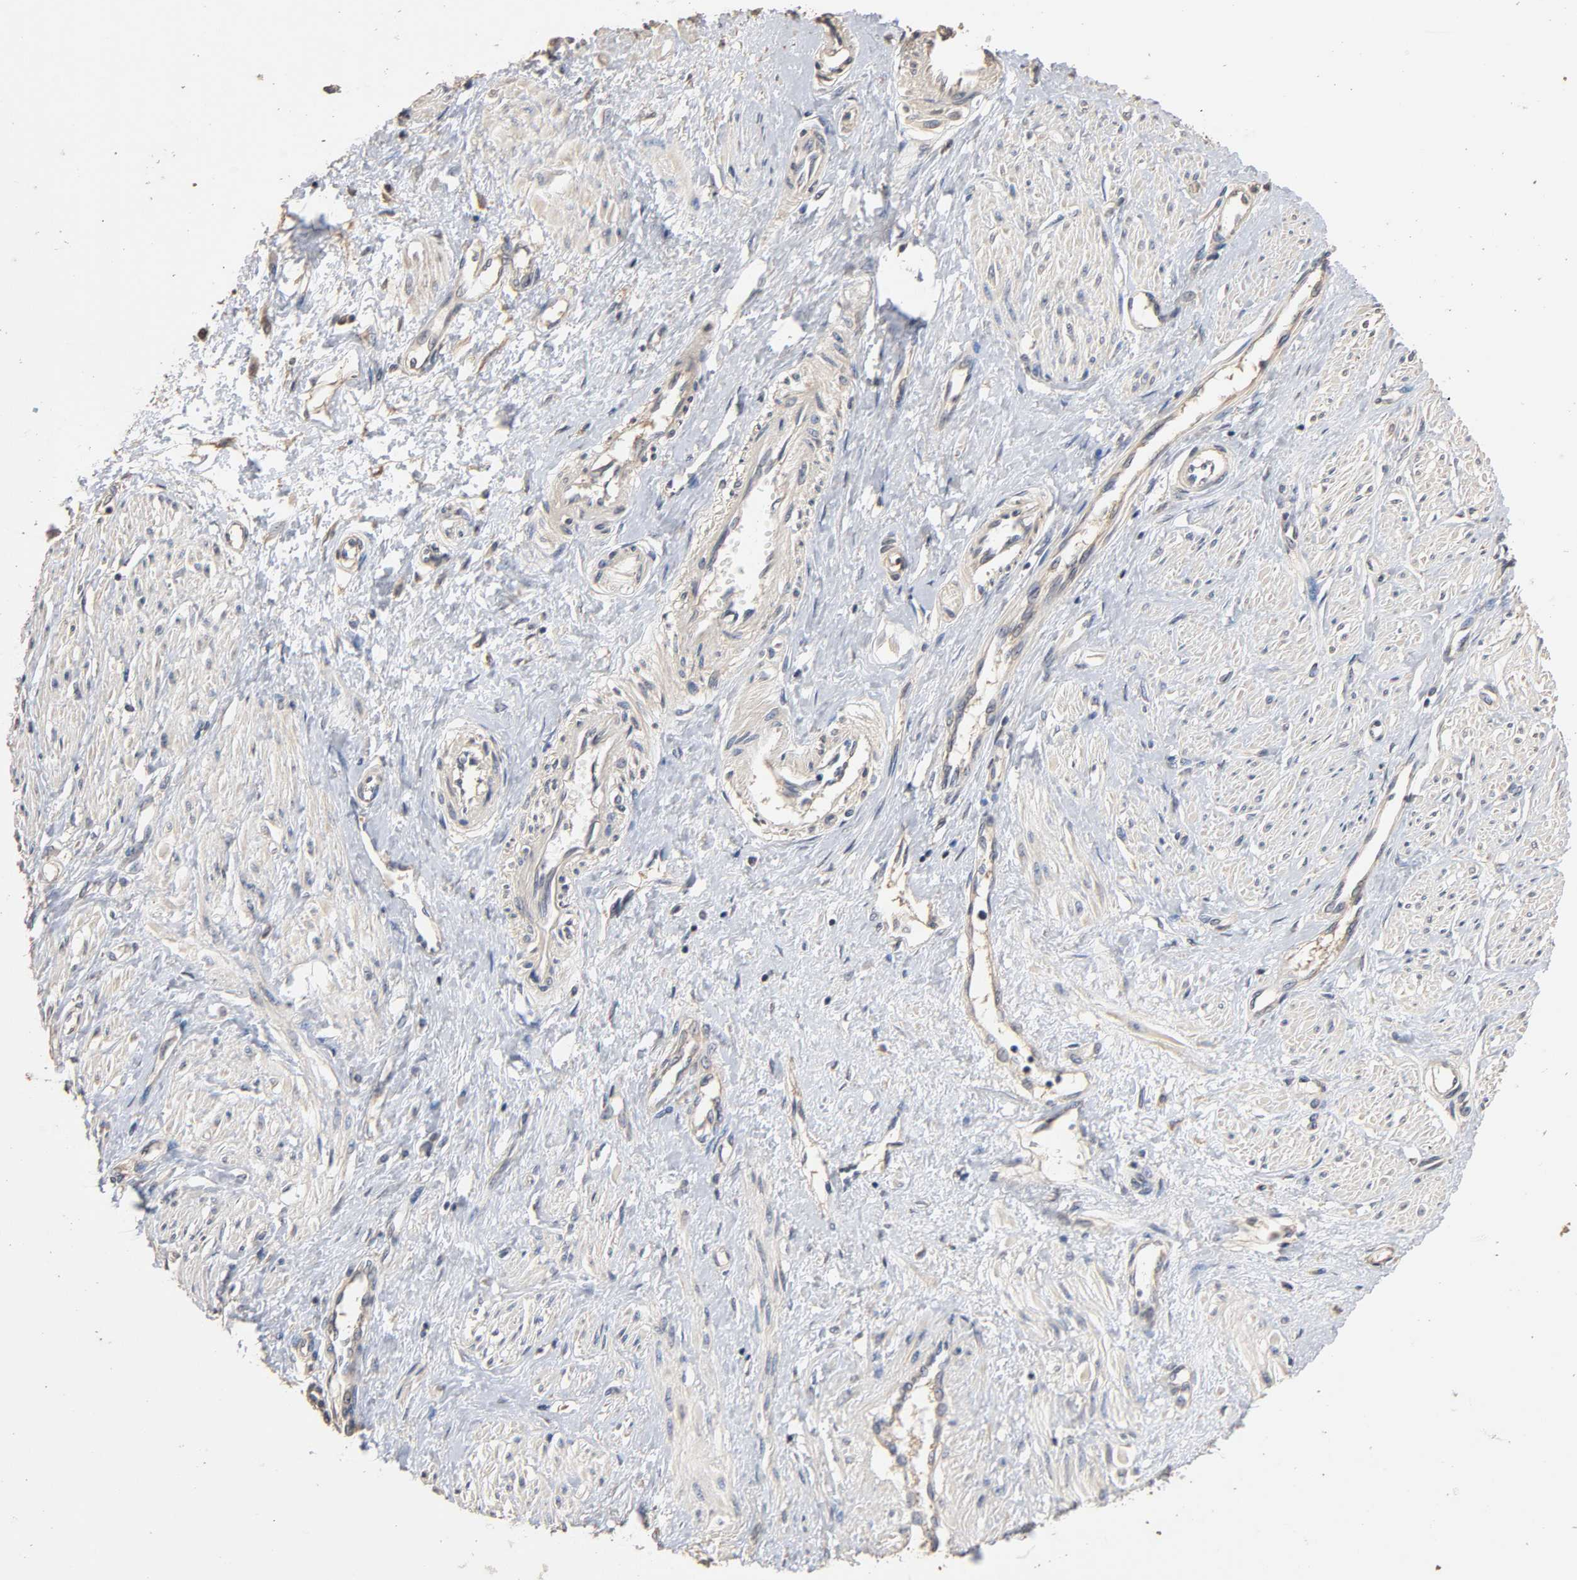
{"staining": {"intensity": "negative", "quantity": "none", "location": "none"}, "tissue": "smooth muscle", "cell_type": "Smooth muscle cells", "image_type": "normal", "snomed": [{"axis": "morphology", "description": "Normal tissue, NOS"}, {"axis": "topography", "description": "Smooth muscle"}, {"axis": "topography", "description": "Uterus"}], "caption": "IHC photomicrograph of normal smooth muscle stained for a protein (brown), which shows no positivity in smooth muscle cells. (Immunohistochemistry (ihc), brightfield microscopy, high magnification).", "gene": "ARHGEF7", "patient": {"sex": "female", "age": 39}}